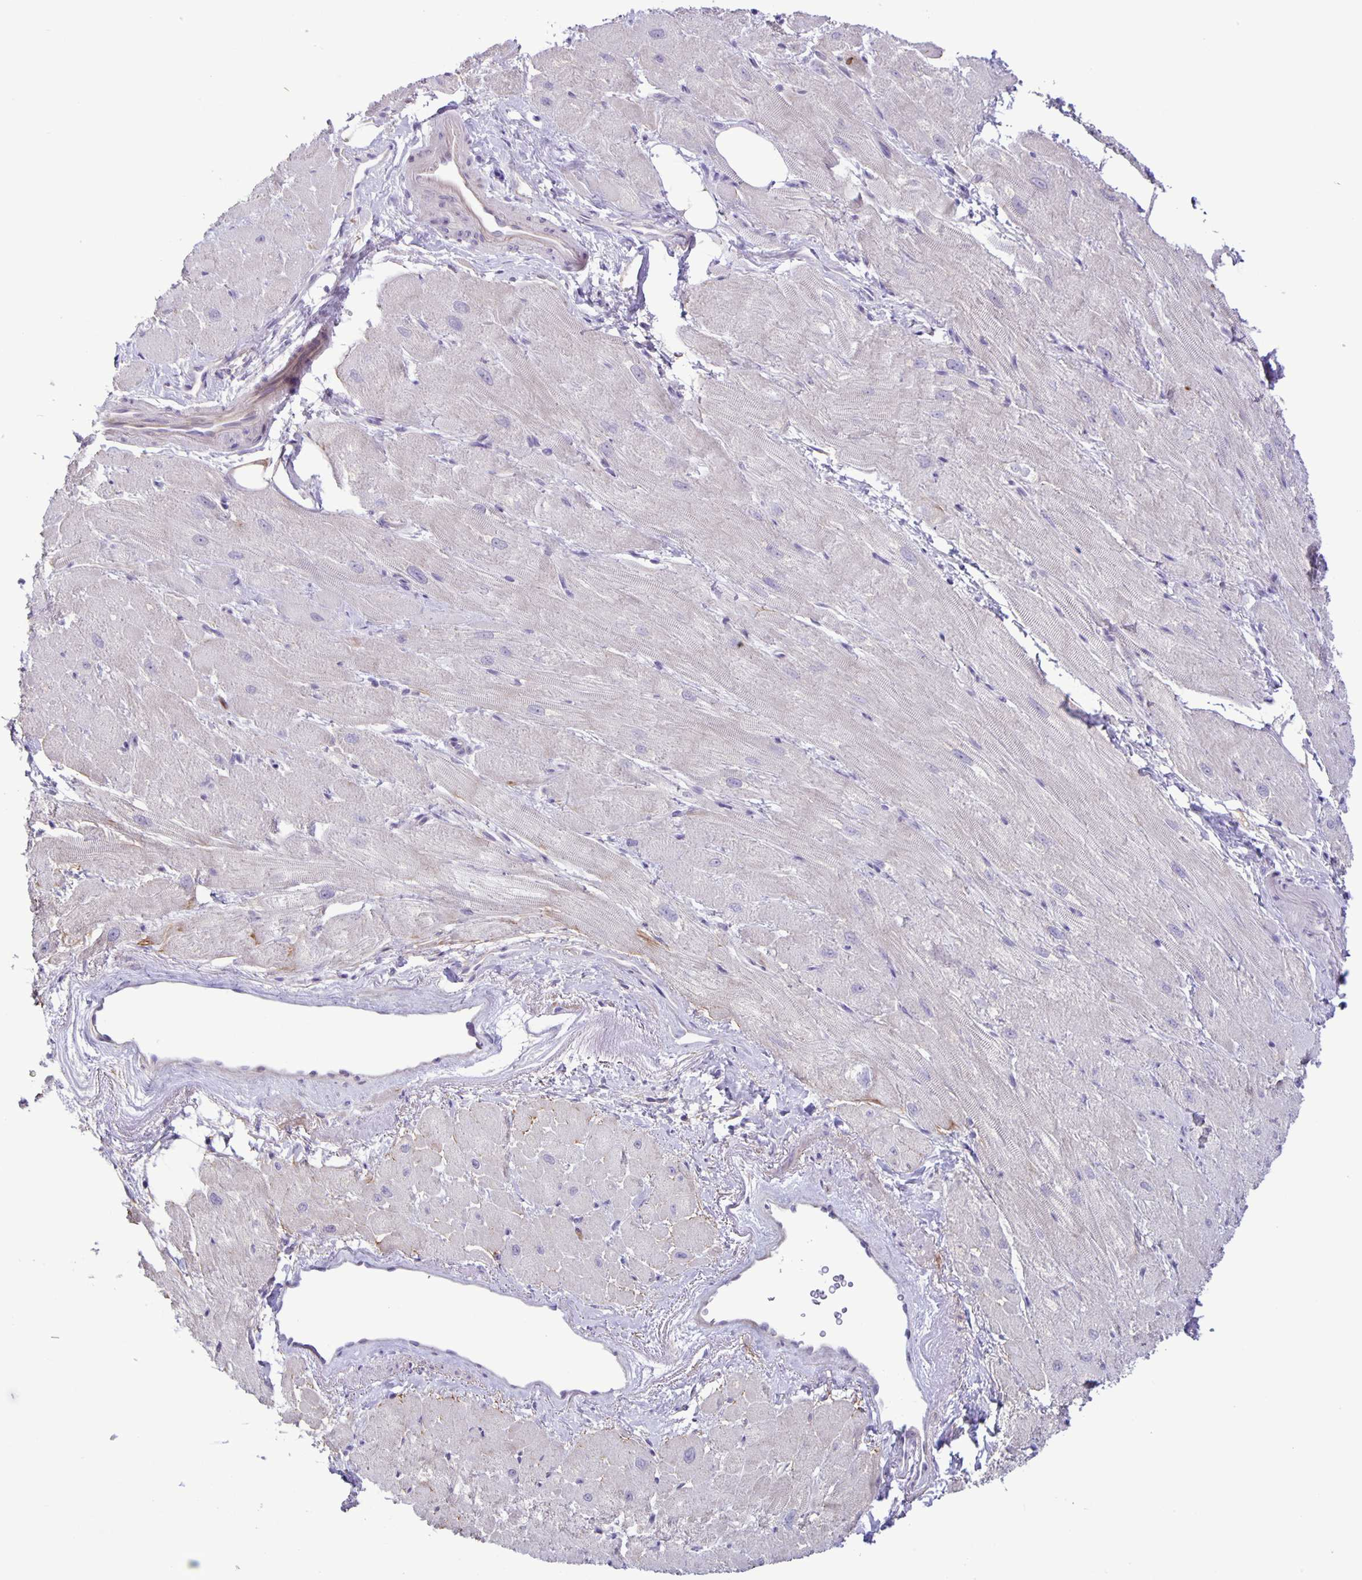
{"staining": {"intensity": "negative", "quantity": "none", "location": "none"}, "tissue": "heart muscle", "cell_type": "Cardiomyocytes", "image_type": "normal", "snomed": [{"axis": "morphology", "description": "Normal tissue, NOS"}, {"axis": "topography", "description": "Heart"}], "caption": "A micrograph of heart muscle stained for a protein exhibits no brown staining in cardiomyocytes. (Brightfield microscopy of DAB (3,3'-diaminobenzidine) immunohistochemistry (IHC) at high magnification).", "gene": "ADCK1", "patient": {"sex": "male", "age": 62}}